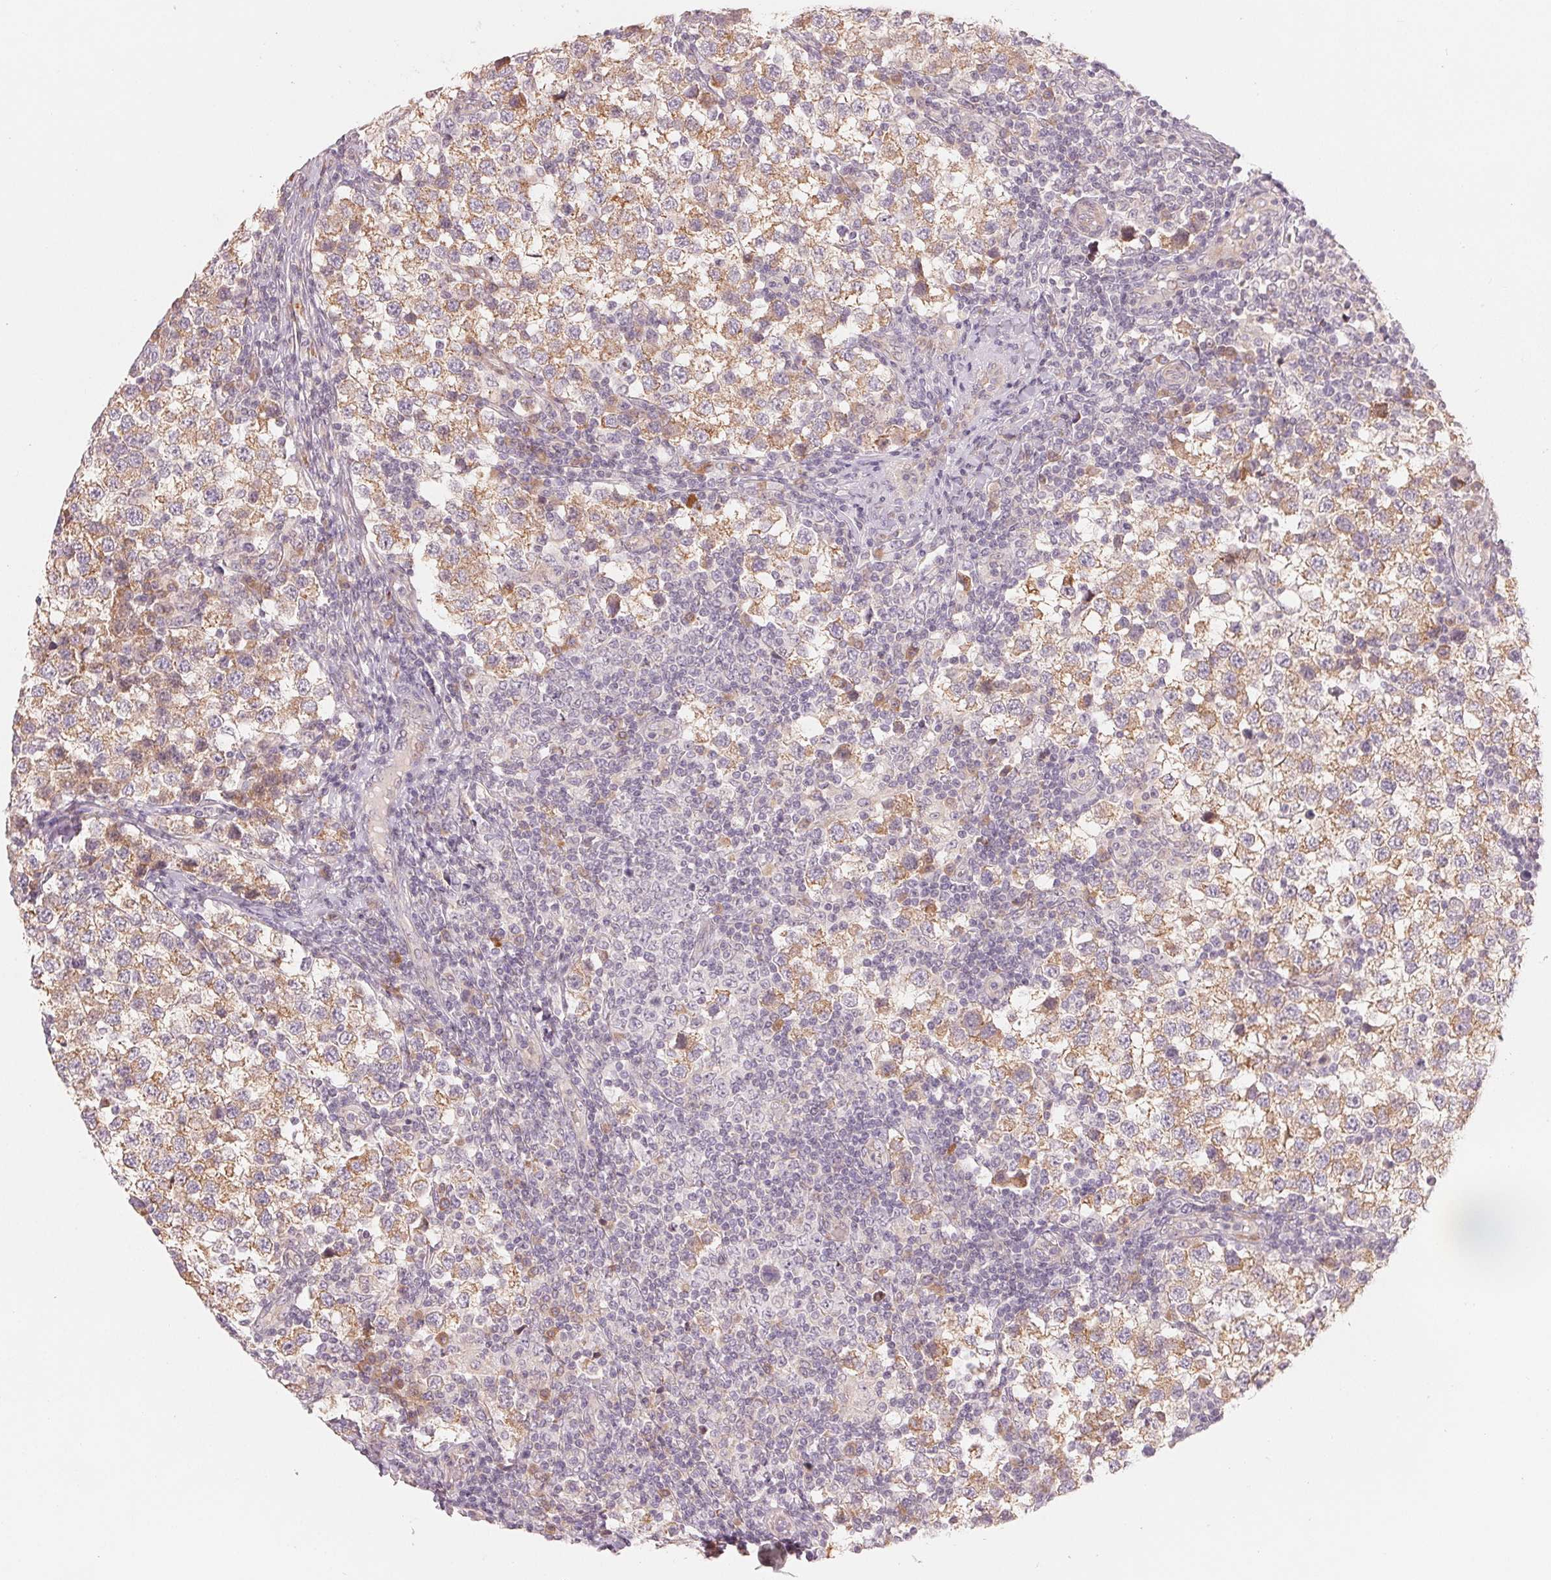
{"staining": {"intensity": "moderate", "quantity": ">75%", "location": "cytoplasmic/membranous"}, "tissue": "testis cancer", "cell_type": "Tumor cells", "image_type": "cancer", "snomed": [{"axis": "morphology", "description": "Seminoma, NOS"}, {"axis": "topography", "description": "Testis"}], "caption": "Immunohistochemistry (IHC) staining of seminoma (testis), which displays medium levels of moderate cytoplasmic/membranous positivity in about >75% of tumor cells indicating moderate cytoplasmic/membranous protein positivity. The staining was performed using DAB (3,3'-diaminobenzidine) (brown) for protein detection and nuclei were counterstained in hematoxylin (blue).", "gene": "DENND2C", "patient": {"sex": "male", "age": 34}}